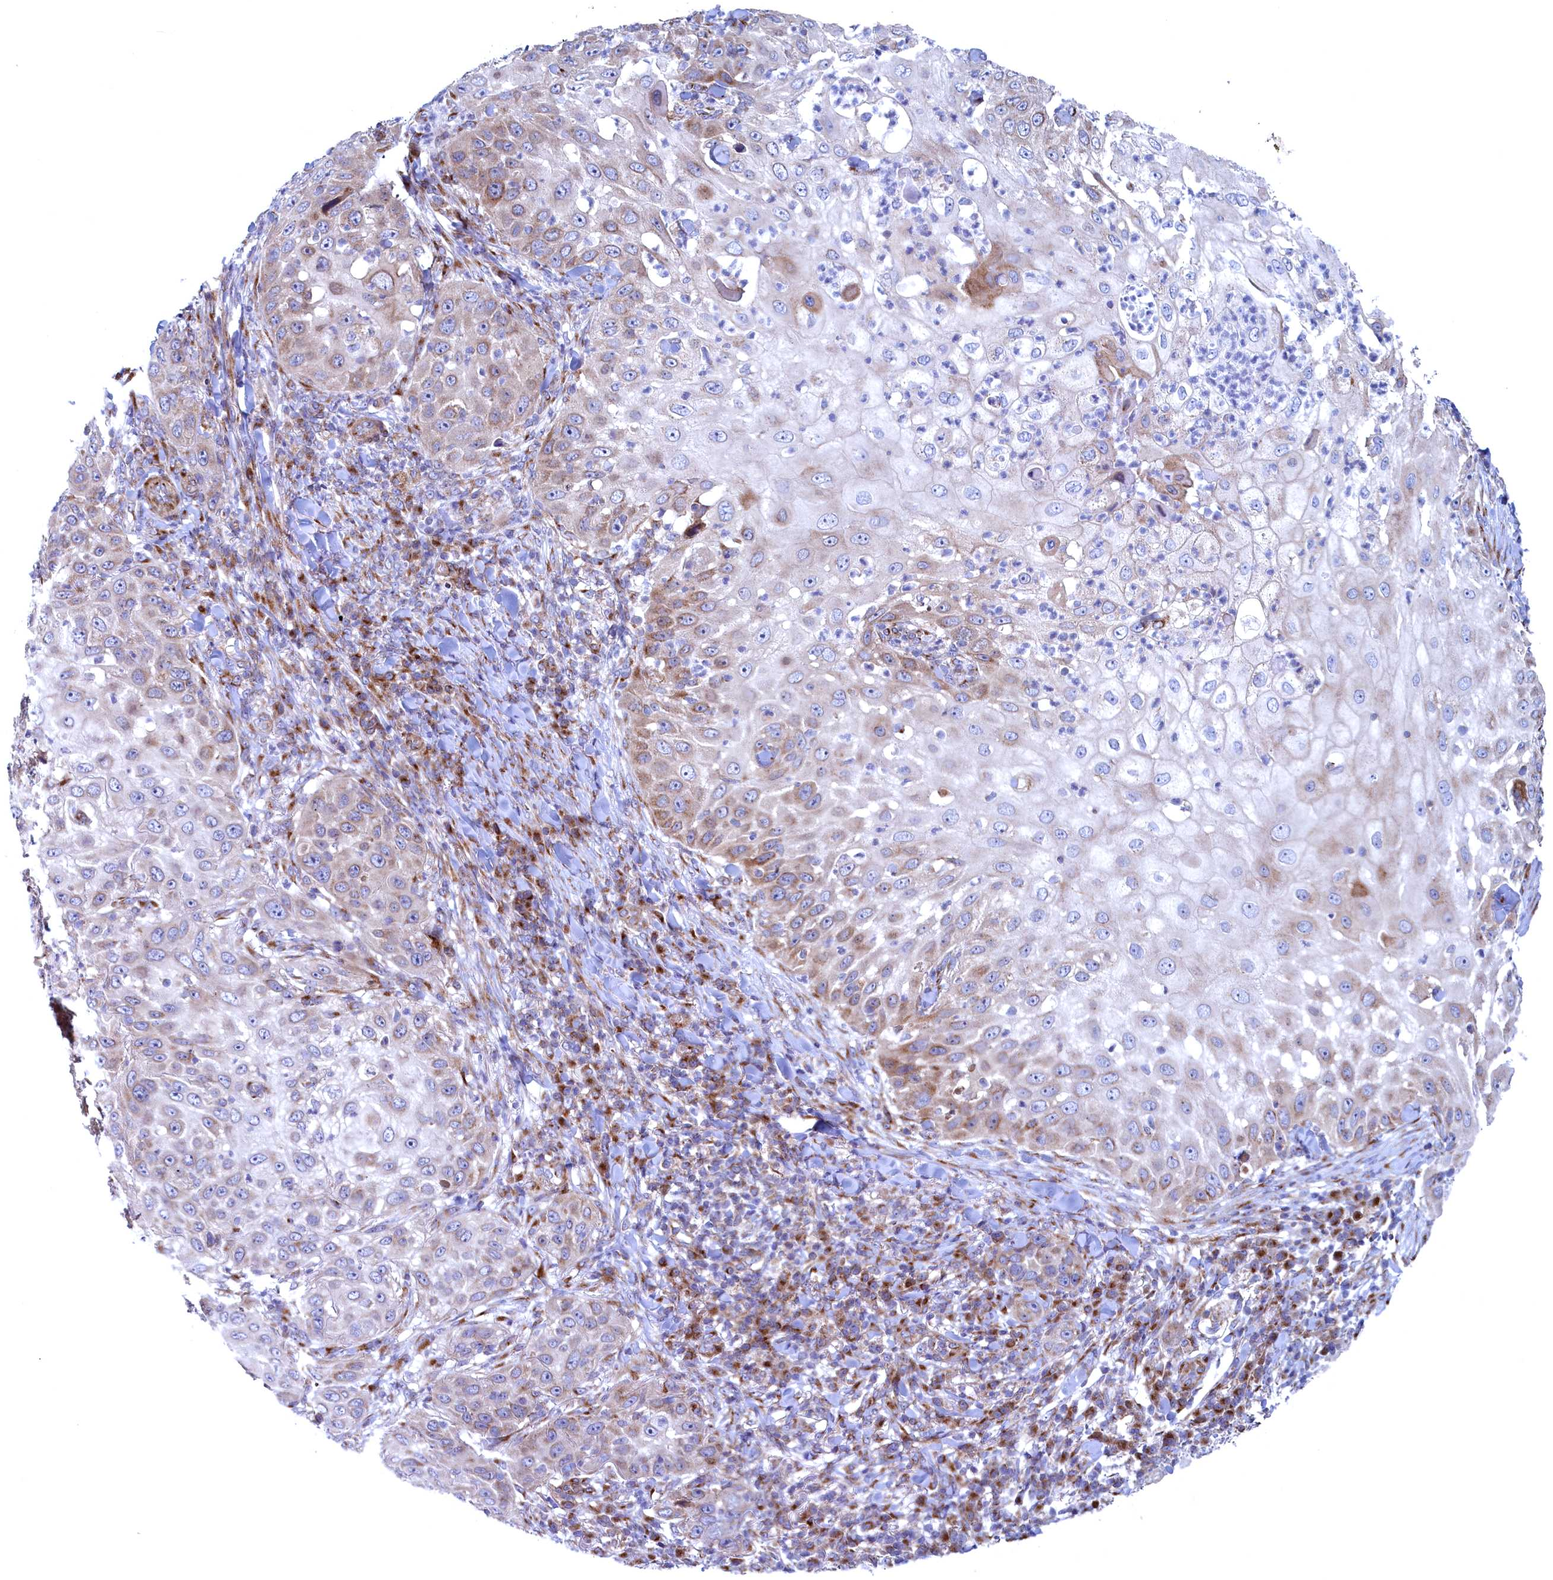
{"staining": {"intensity": "weak", "quantity": "<25%", "location": "cytoplasmic/membranous"}, "tissue": "skin cancer", "cell_type": "Tumor cells", "image_type": "cancer", "snomed": [{"axis": "morphology", "description": "Squamous cell carcinoma, NOS"}, {"axis": "topography", "description": "Skin"}], "caption": "An immunohistochemistry image of squamous cell carcinoma (skin) is shown. There is no staining in tumor cells of squamous cell carcinoma (skin).", "gene": "MTFMT", "patient": {"sex": "female", "age": 44}}